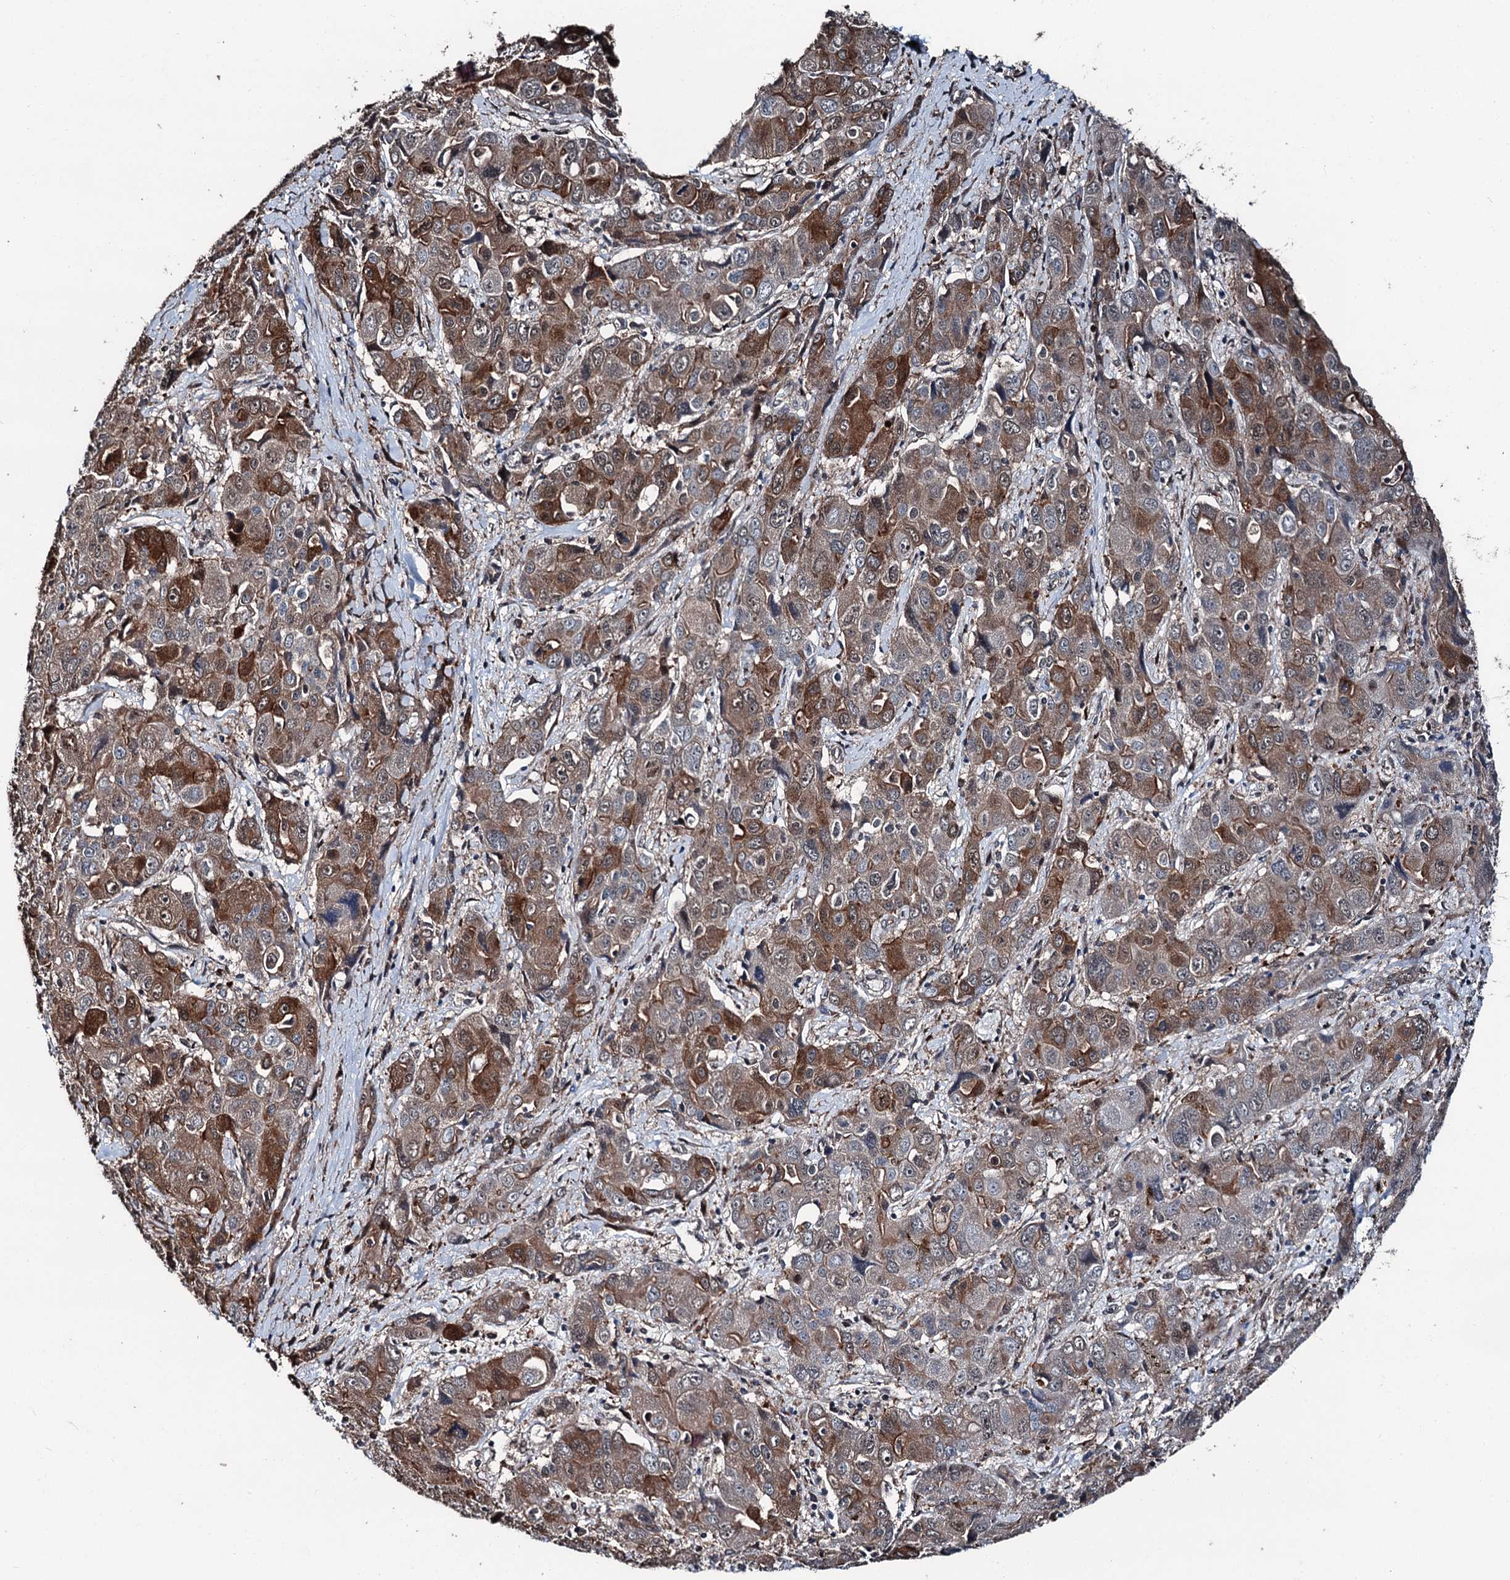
{"staining": {"intensity": "strong", "quantity": ">75%", "location": "cytoplasmic/membranous"}, "tissue": "liver cancer", "cell_type": "Tumor cells", "image_type": "cancer", "snomed": [{"axis": "morphology", "description": "Cholangiocarcinoma"}, {"axis": "topography", "description": "Liver"}], "caption": "Human cholangiocarcinoma (liver) stained with a brown dye exhibits strong cytoplasmic/membranous positive positivity in about >75% of tumor cells.", "gene": "PSMD13", "patient": {"sex": "male", "age": 67}}